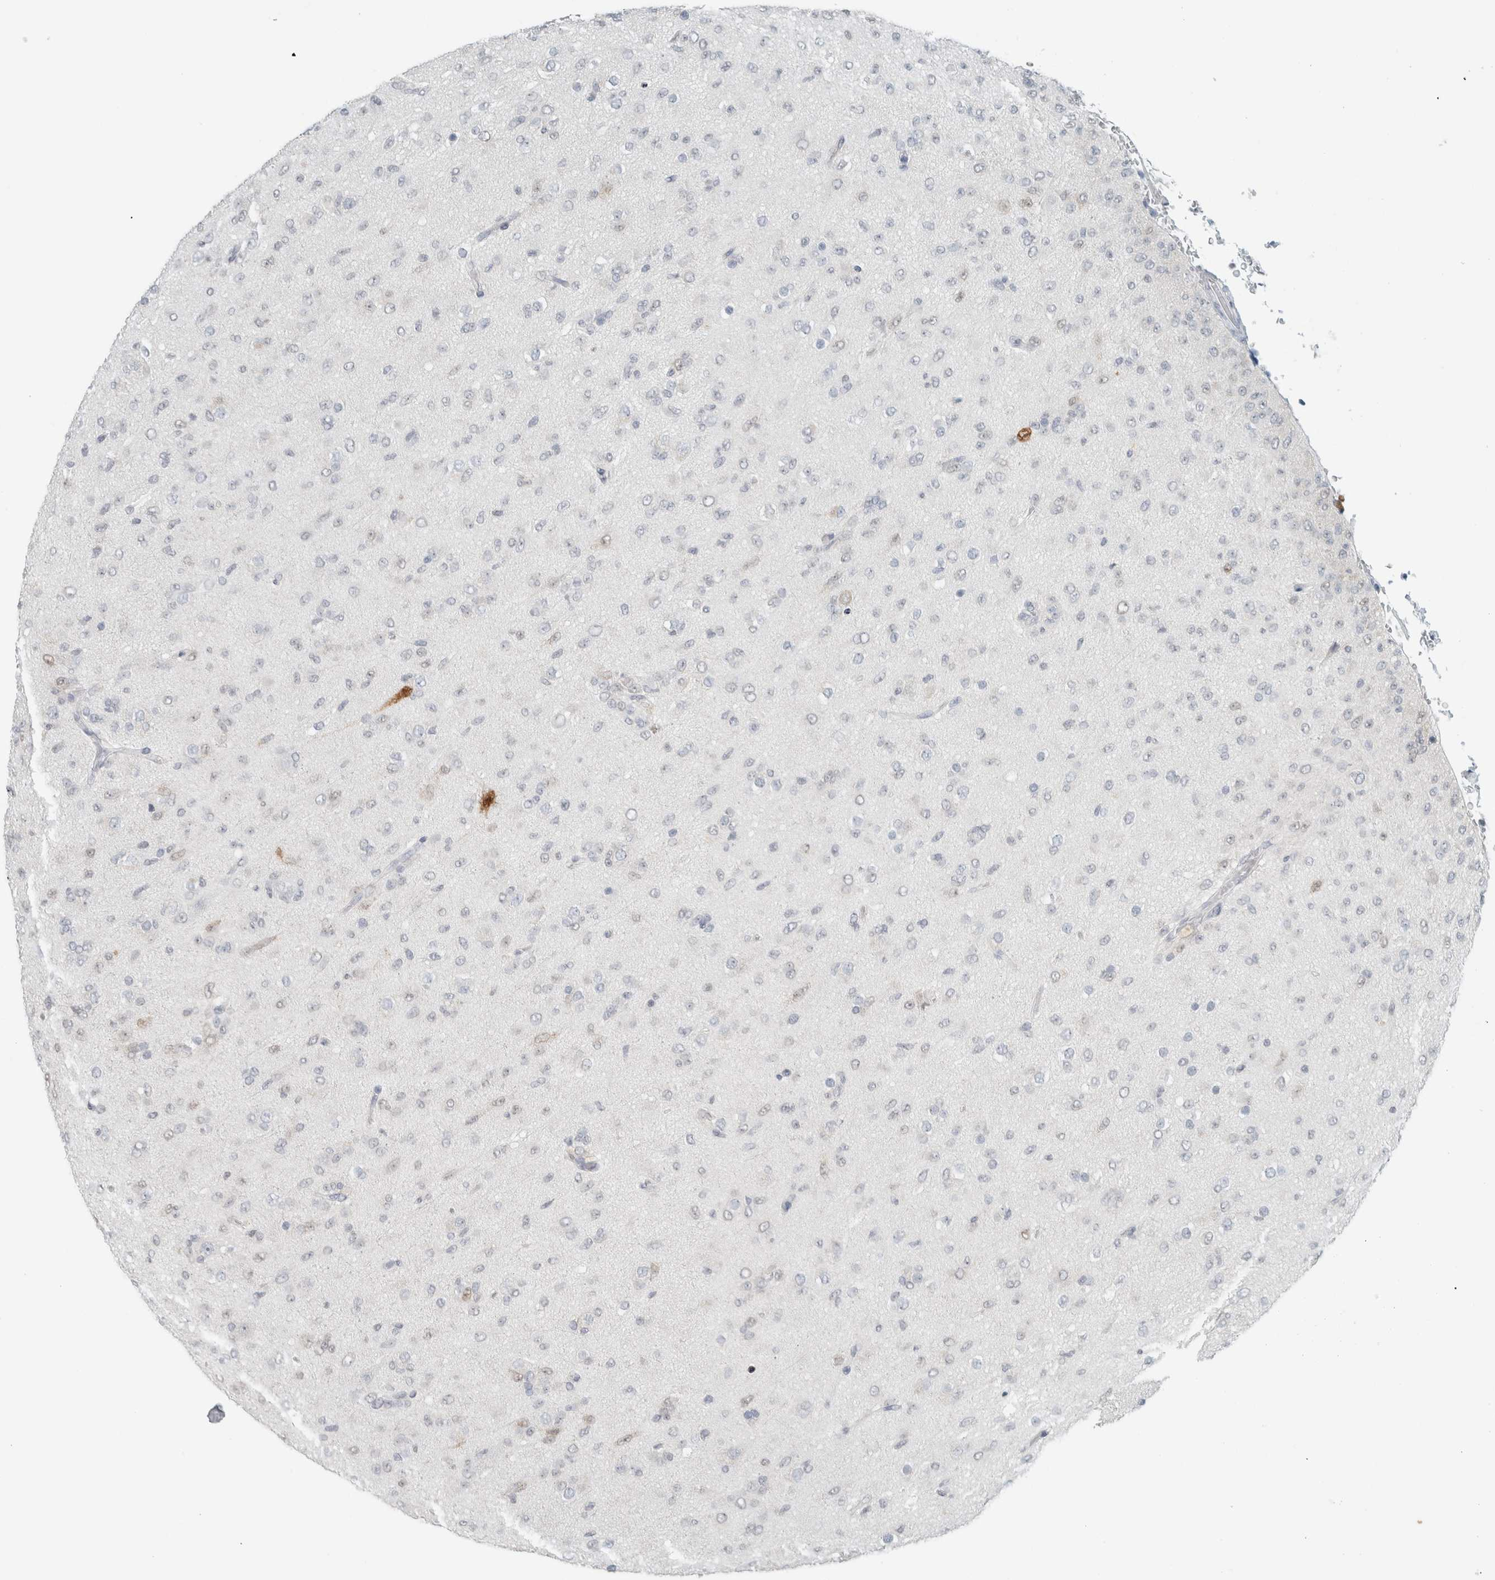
{"staining": {"intensity": "negative", "quantity": "none", "location": "none"}, "tissue": "glioma", "cell_type": "Tumor cells", "image_type": "cancer", "snomed": [{"axis": "morphology", "description": "Glioma, malignant, Low grade"}, {"axis": "topography", "description": "Brain"}], "caption": "An immunohistochemistry photomicrograph of glioma is shown. There is no staining in tumor cells of glioma.", "gene": "TRIT1", "patient": {"sex": "male", "age": 65}}